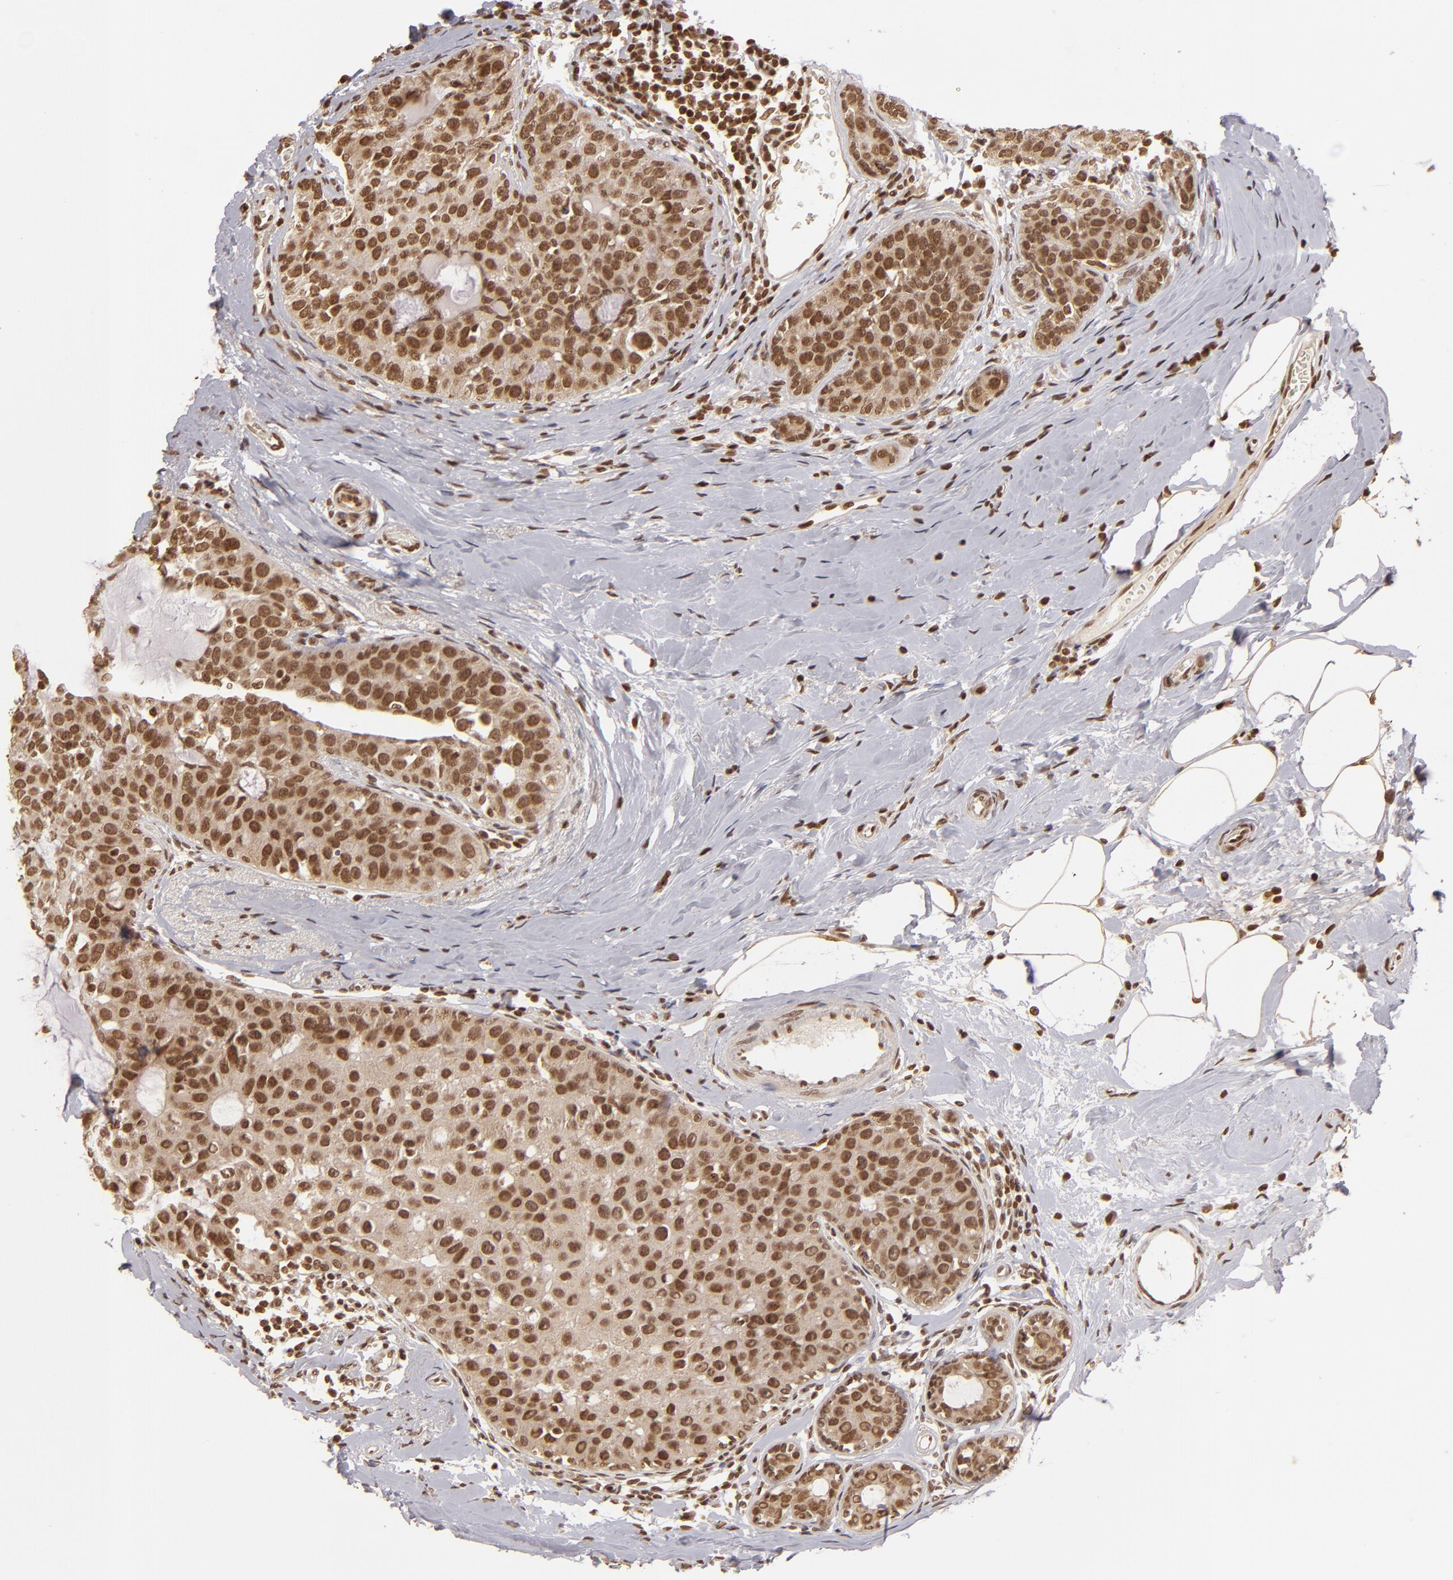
{"staining": {"intensity": "strong", "quantity": ">75%", "location": "cytoplasmic/membranous,nuclear"}, "tissue": "breast cancer", "cell_type": "Tumor cells", "image_type": "cancer", "snomed": [{"axis": "morphology", "description": "Normal tissue, NOS"}, {"axis": "morphology", "description": "Duct carcinoma"}, {"axis": "topography", "description": "Breast"}], "caption": "This micrograph displays IHC staining of breast cancer (infiltrating ductal carcinoma), with high strong cytoplasmic/membranous and nuclear positivity in approximately >75% of tumor cells.", "gene": "CUL3", "patient": {"sex": "female", "age": 50}}